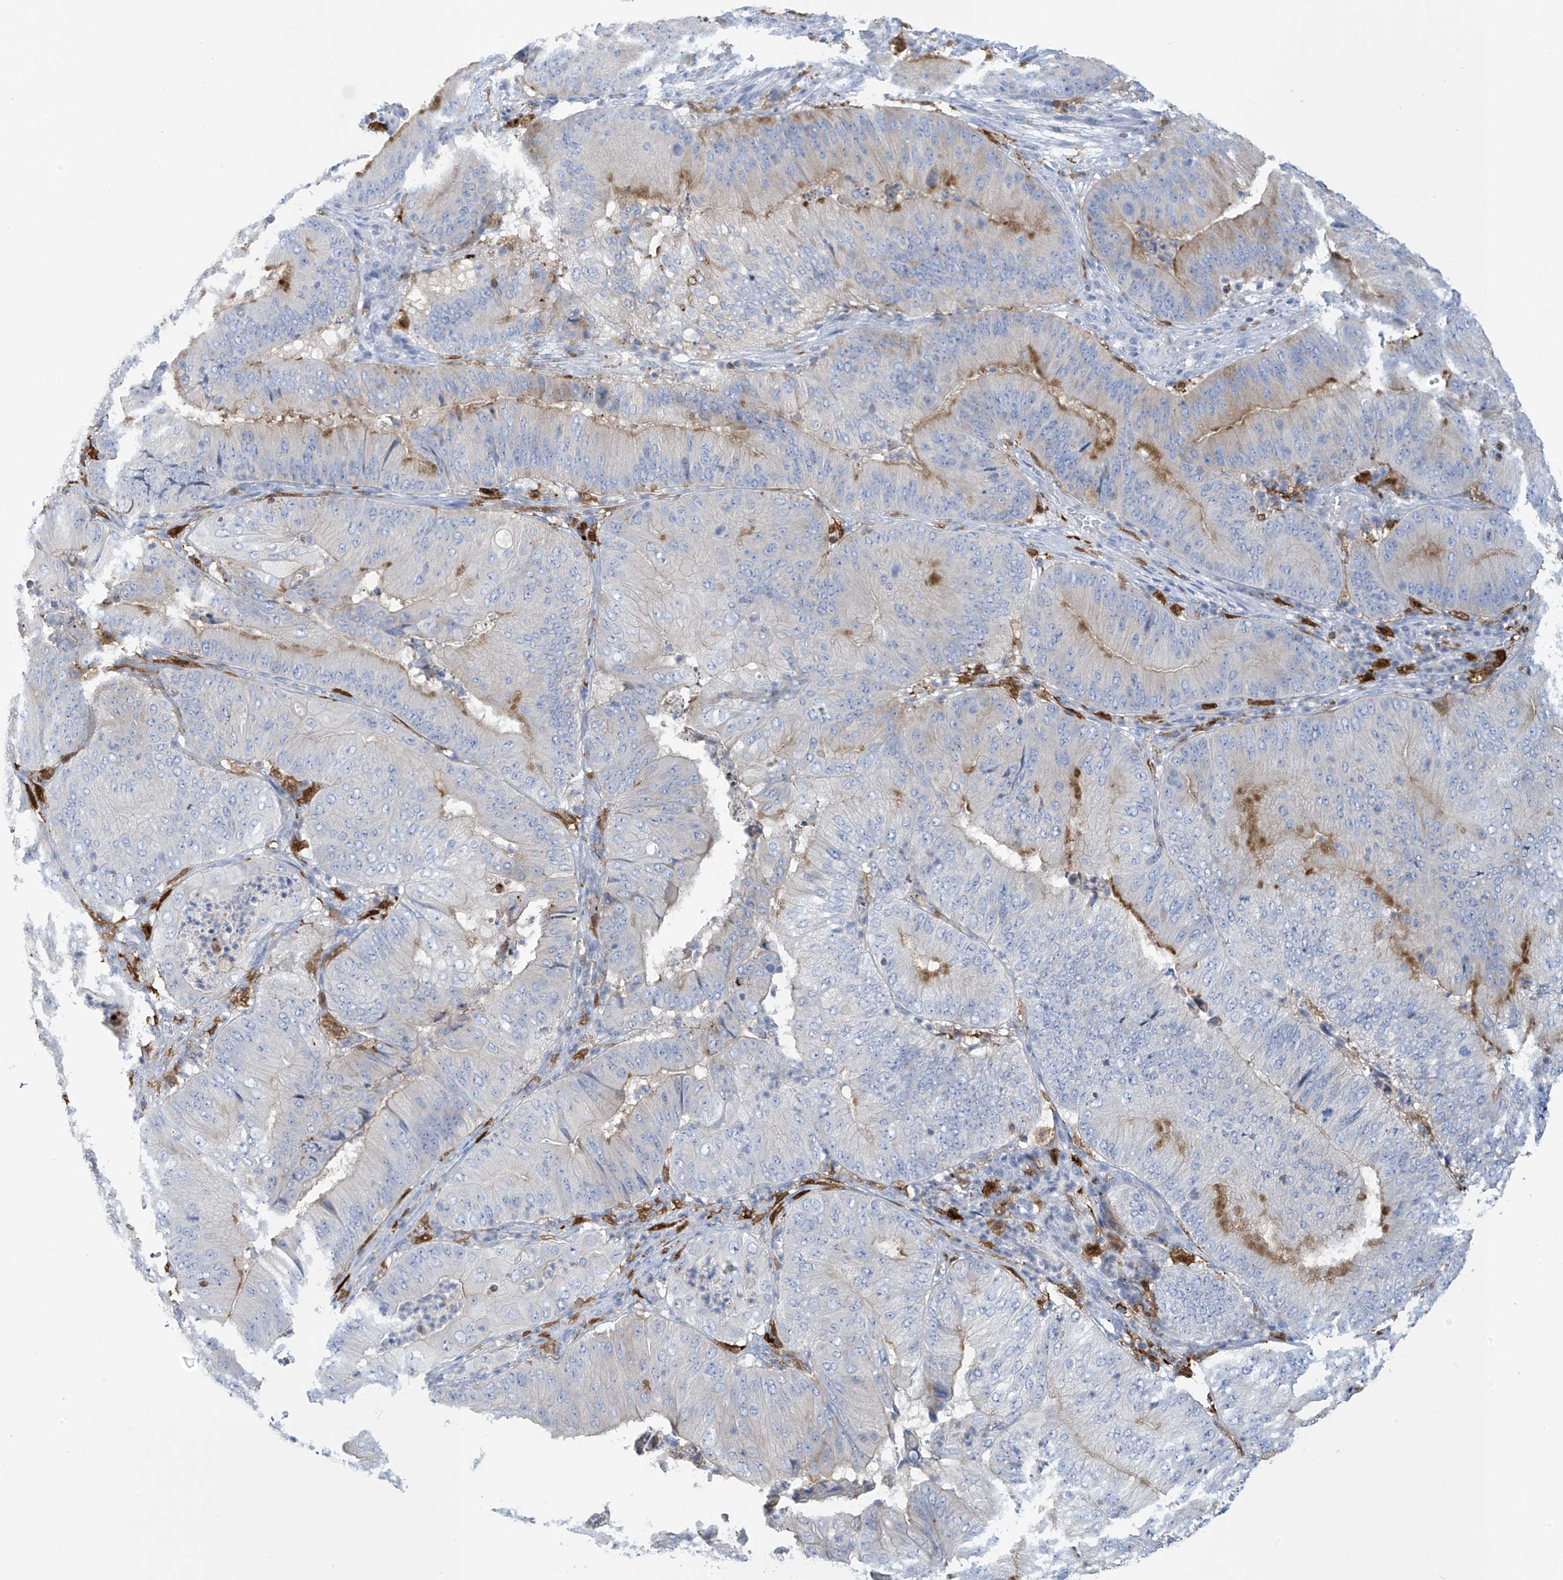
{"staining": {"intensity": "moderate", "quantity": "<25%", "location": "cytoplasmic/membranous"}, "tissue": "pancreatic cancer", "cell_type": "Tumor cells", "image_type": "cancer", "snomed": [{"axis": "morphology", "description": "Adenocarcinoma, NOS"}, {"axis": "topography", "description": "Pancreas"}], "caption": "Protein expression by immunohistochemistry (IHC) demonstrates moderate cytoplasmic/membranous positivity in about <25% of tumor cells in adenocarcinoma (pancreatic). (DAB = brown stain, brightfield microscopy at high magnification).", "gene": "TRMT2B", "patient": {"sex": "female", "age": 77}}